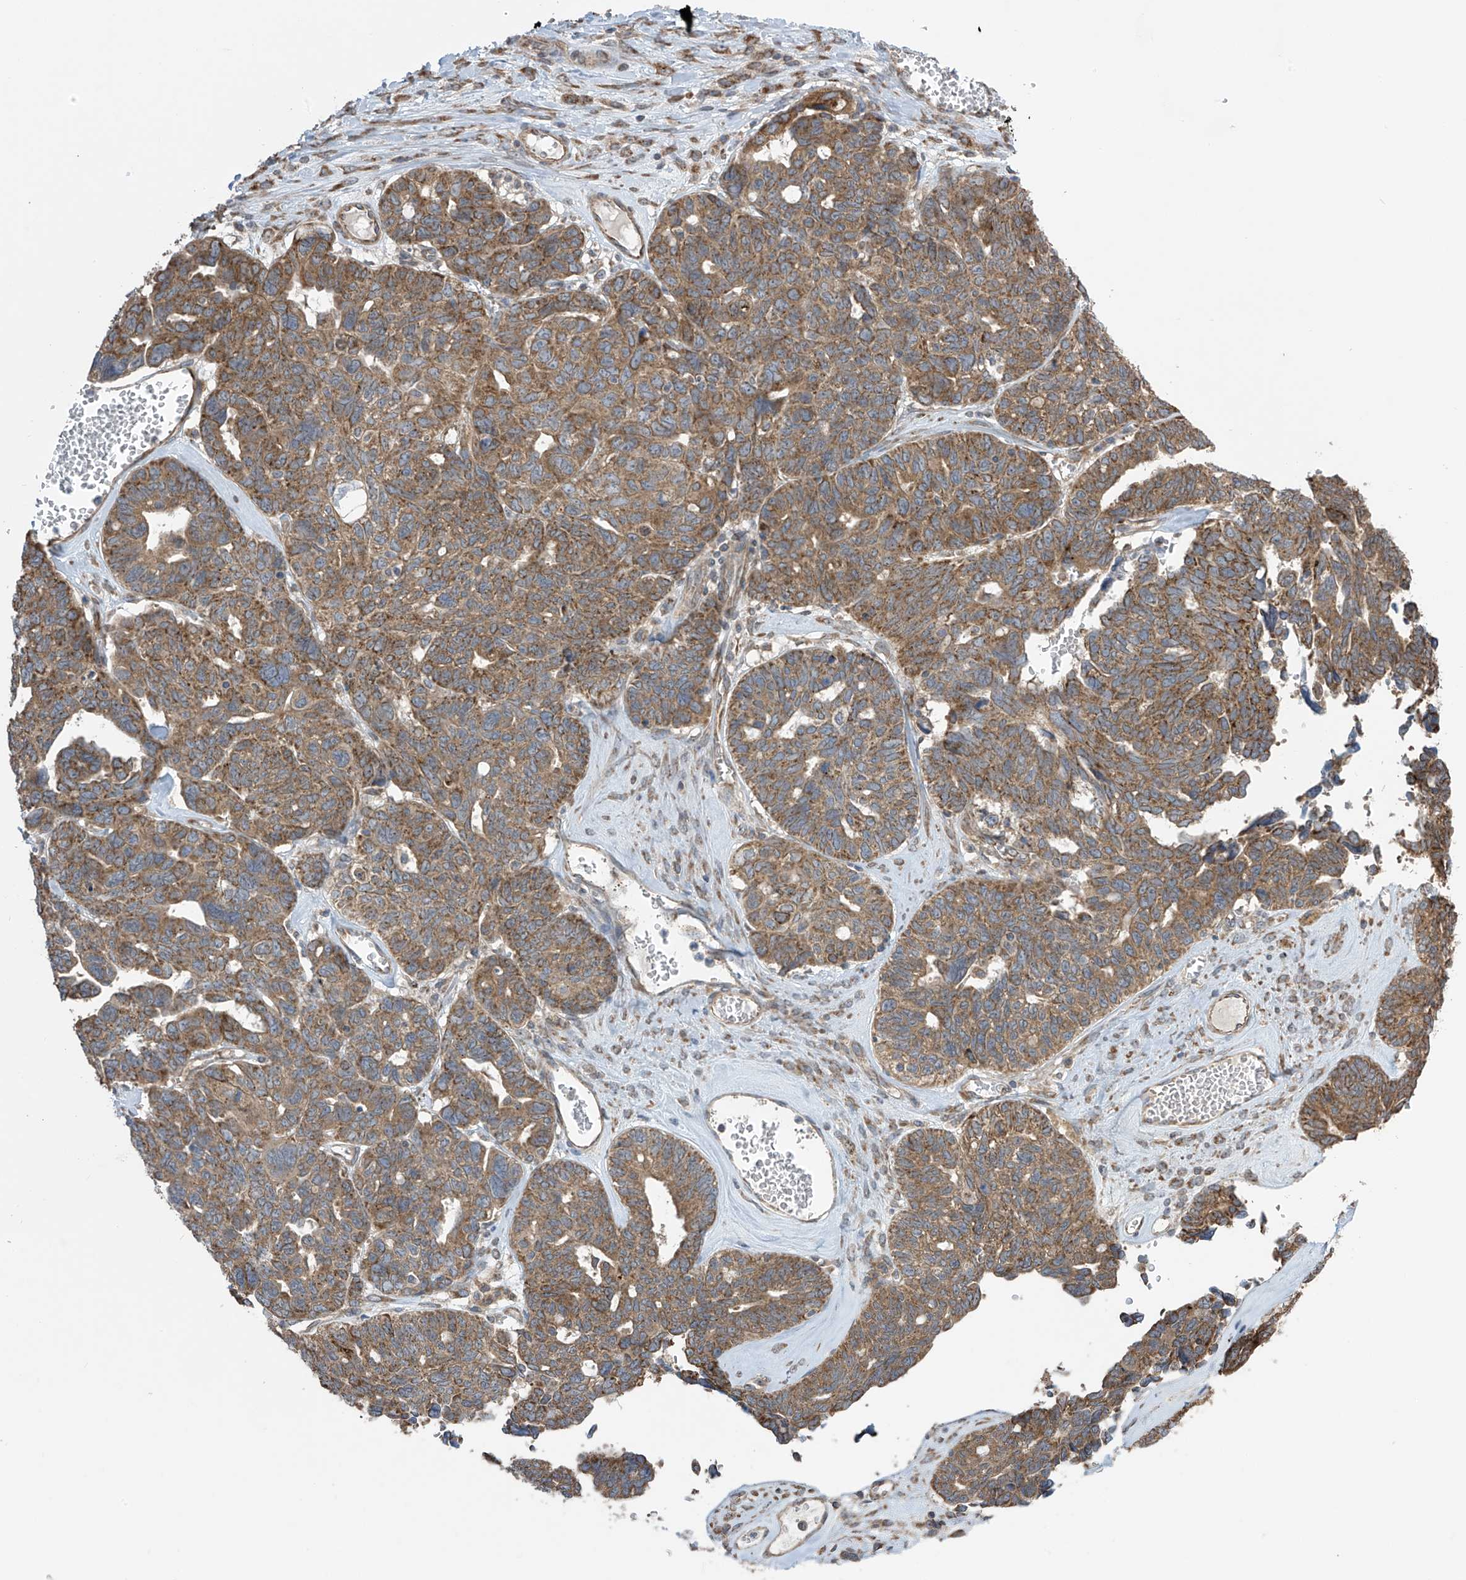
{"staining": {"intensity": "moderate", "quantity": ">75%", "location": "cytoplasmic/membranous"}, "tissue": "ovarian cancer", "cell_type": "Tumor cells", "image_type": "cancer", "snomed": [{"axis": "morphology", "description": "Cystadenocarcinoma, serous, NOS"}, {"axis": "topography", "description": "Ovary"}], "caption": "Serous cystadenocarcinoma (ovarian) stained with a brown dye displays moderate cytoplasmic/membranous positive staining in about >75% of tumor cells.", "gene": "PNPT1", "patient": {"sex": "female", "age": 79}}